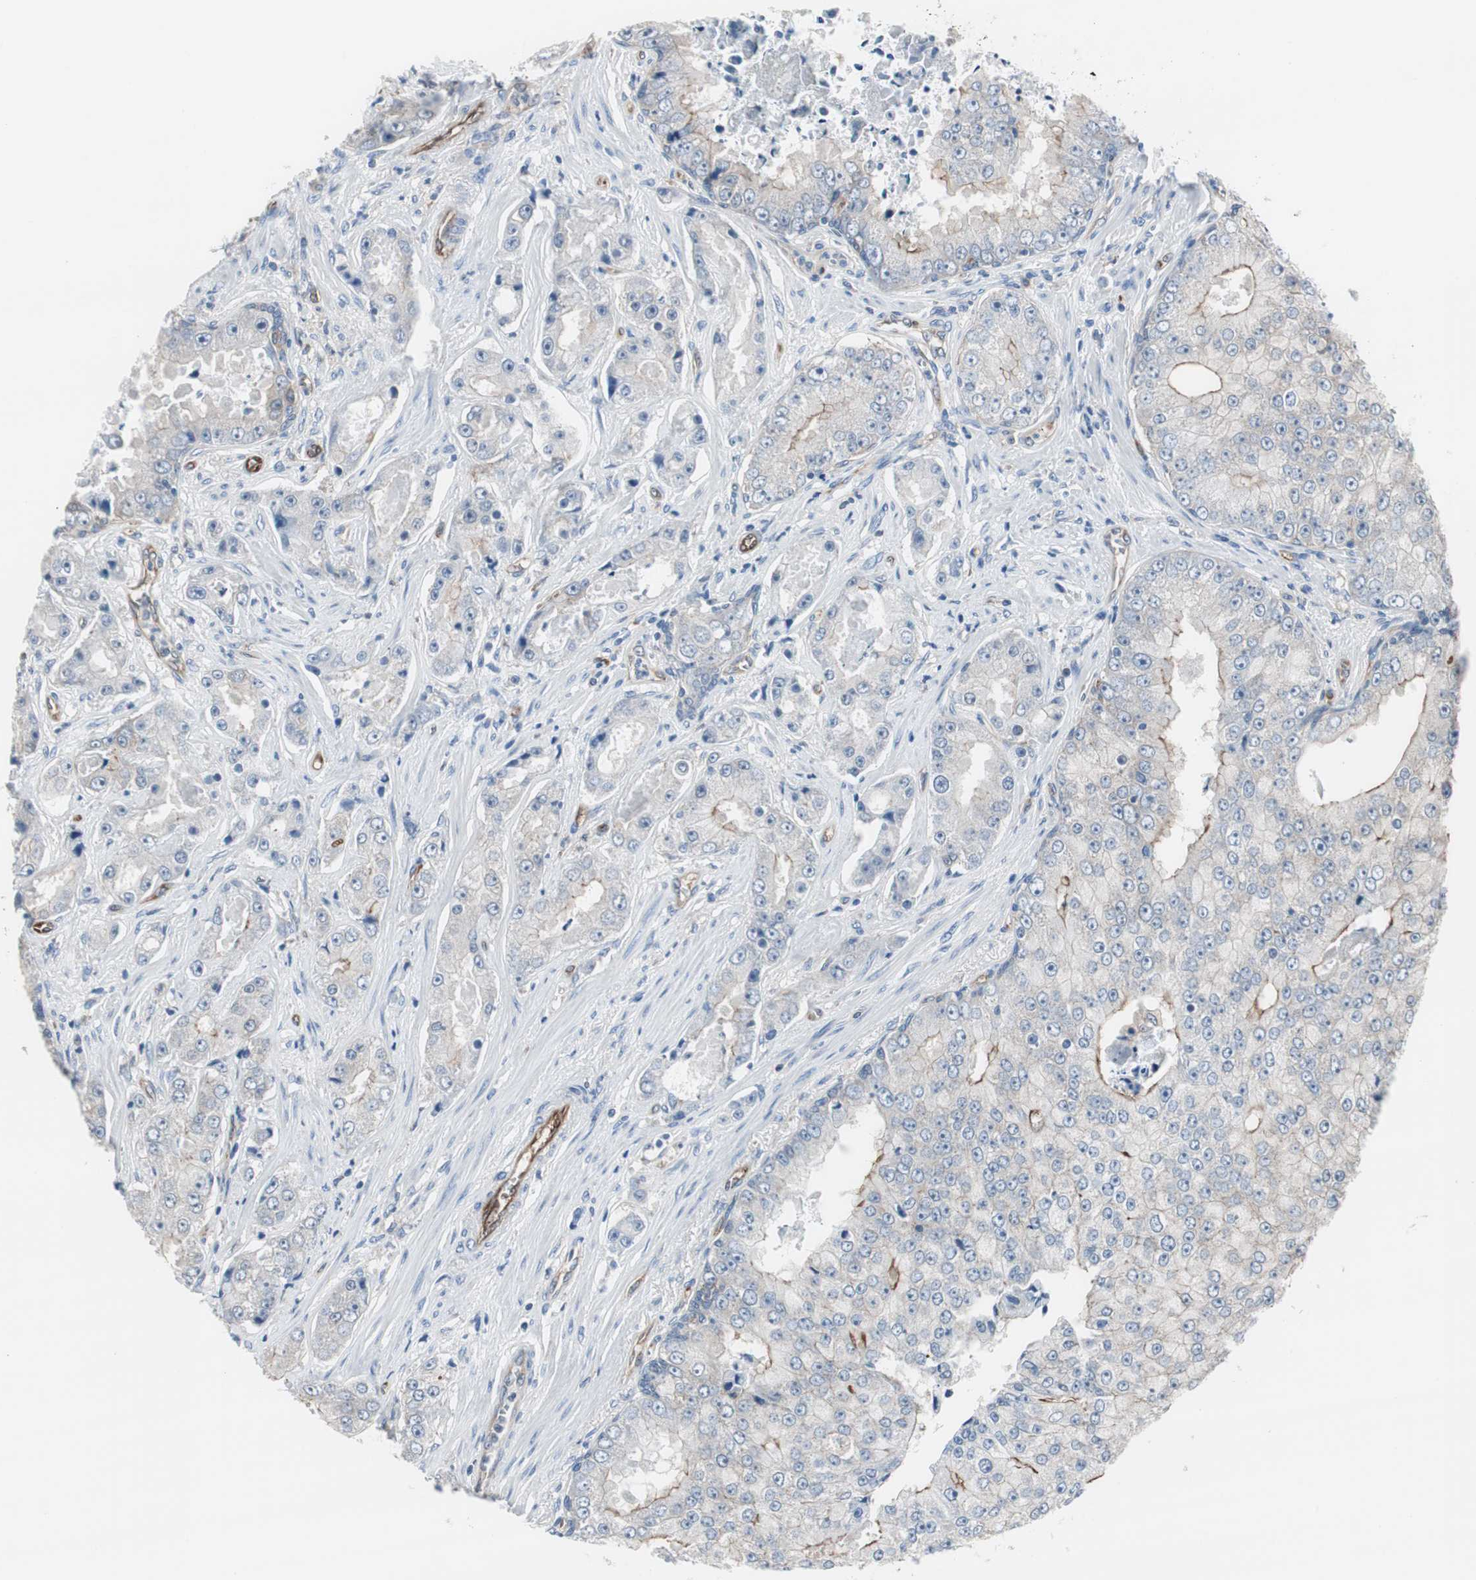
{"staining": {"intensity": "weak", "quantity": "25%-75%", "location": "cytoplasmic/membranous"}, "tissue": "prostate cancer", "cell_type": "Tumor cells", "image_type": "cancer", "snomed": [{"axis": "morphology", "description": "Adenocarcinoma, High grade"}, {"axis": "topography", "description": "Prostate"}], "caption": "A low amount of weak cytoplasmic/membranous staining is seen in about 25%-75% of tumor cells in prostate cancer tissue. (Brightfield microscopy of DAB IHC at high magnification).", "gene": "SWAP70", "patient": {"sex": "male", "age": 73}}